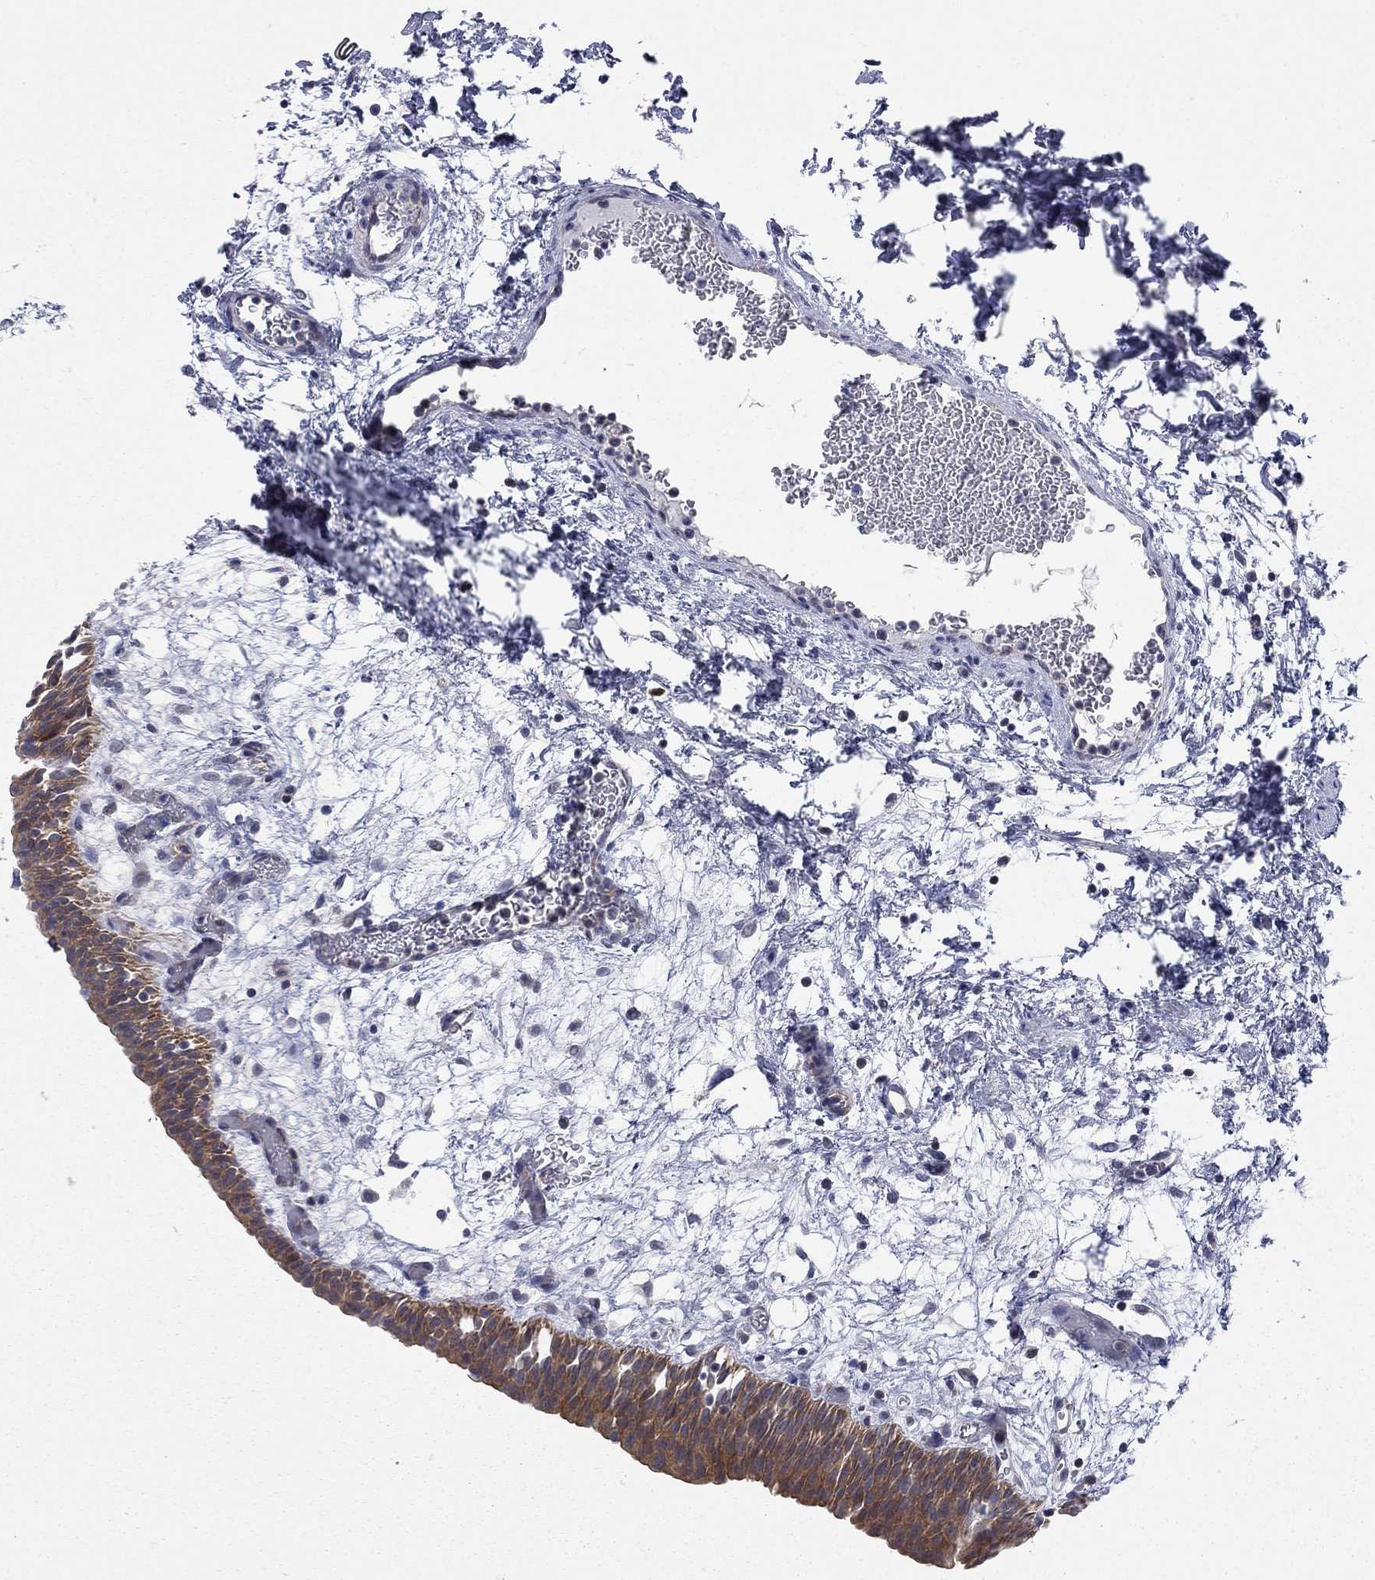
{"staining": {"intensity": "moderate", "quantity": ">75%", "location": "cytoplasmic/membranous"}, "tissue": "urinary bladder", "cell_type": "Urothelial cells", "image_type": "normal", "snomed": [{"axis": "morphology", "description": "Normal tissue, NOS"}, {"axis": "topography", "description": "Urinary bladder"}], "caption": "Protein staining demonstrates moderate cytoplasmic/membranous staining in about >75% of urothelial cells in benign urinary bladder. Nuclei are stained in blue.", "gene": "ENSG00000255639", "patient": {"sex": "male", "age": 76}}